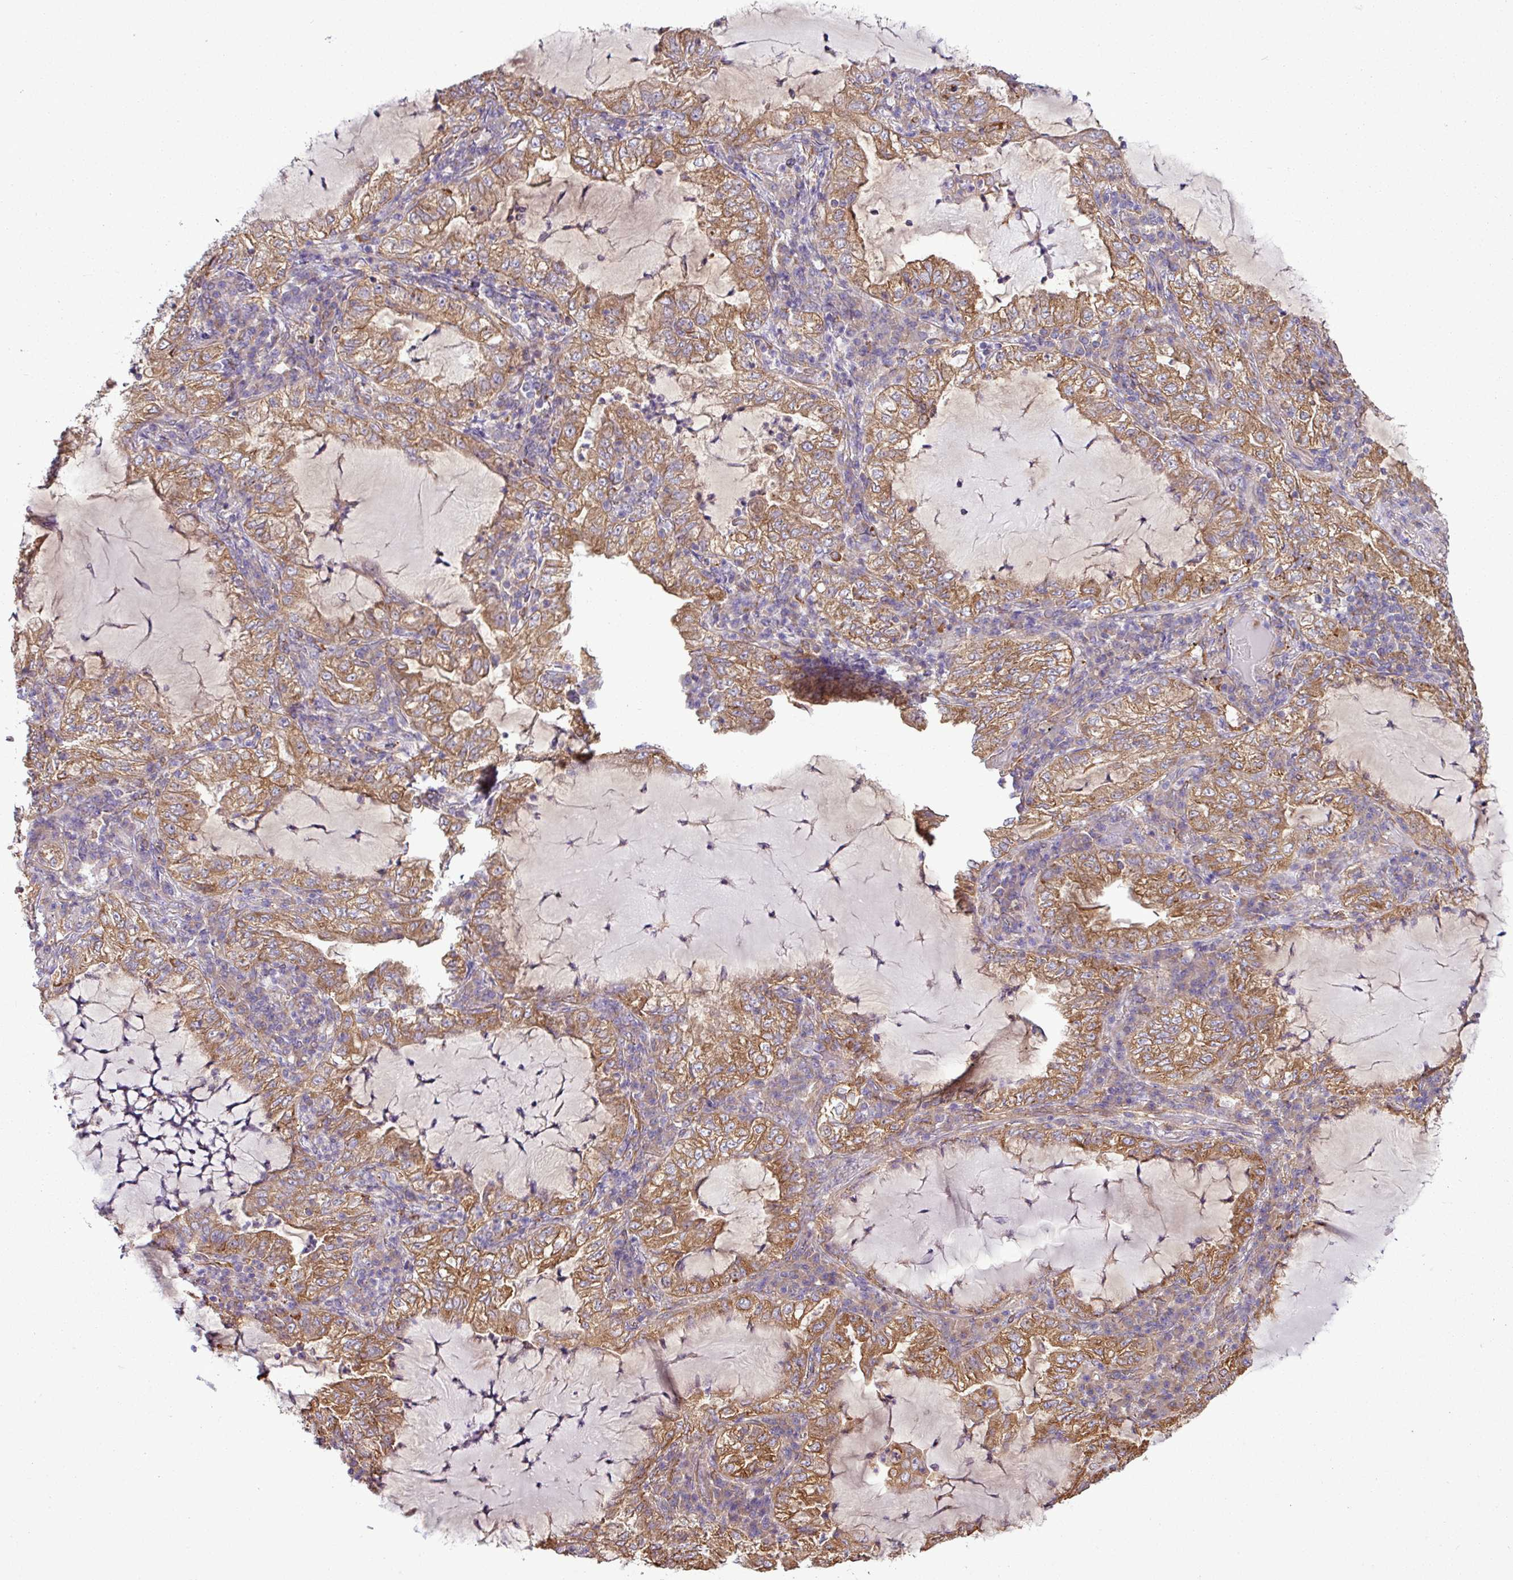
{"staining": {"intensity": "moderate", "quantity": ">75%", "location": "cytoplasmic/membranous"}, "tissue": "lung cancer", "cell_type": "Tumor cells", "image_type": "cancer", "snomed": [{"axis": "morphology", "description": "Adenocarcinoma, NOS"}, {"axis": "topography", "description": "Lung"}], "caption": "Protein expression analysis of human adenocarcinoma (lung) reveals moderate cytoplasmic/membranous staining in approximately >75% of tumor cells.", "gene": "PACSIN2", "patient": {"sex": "female", "age": 73}}